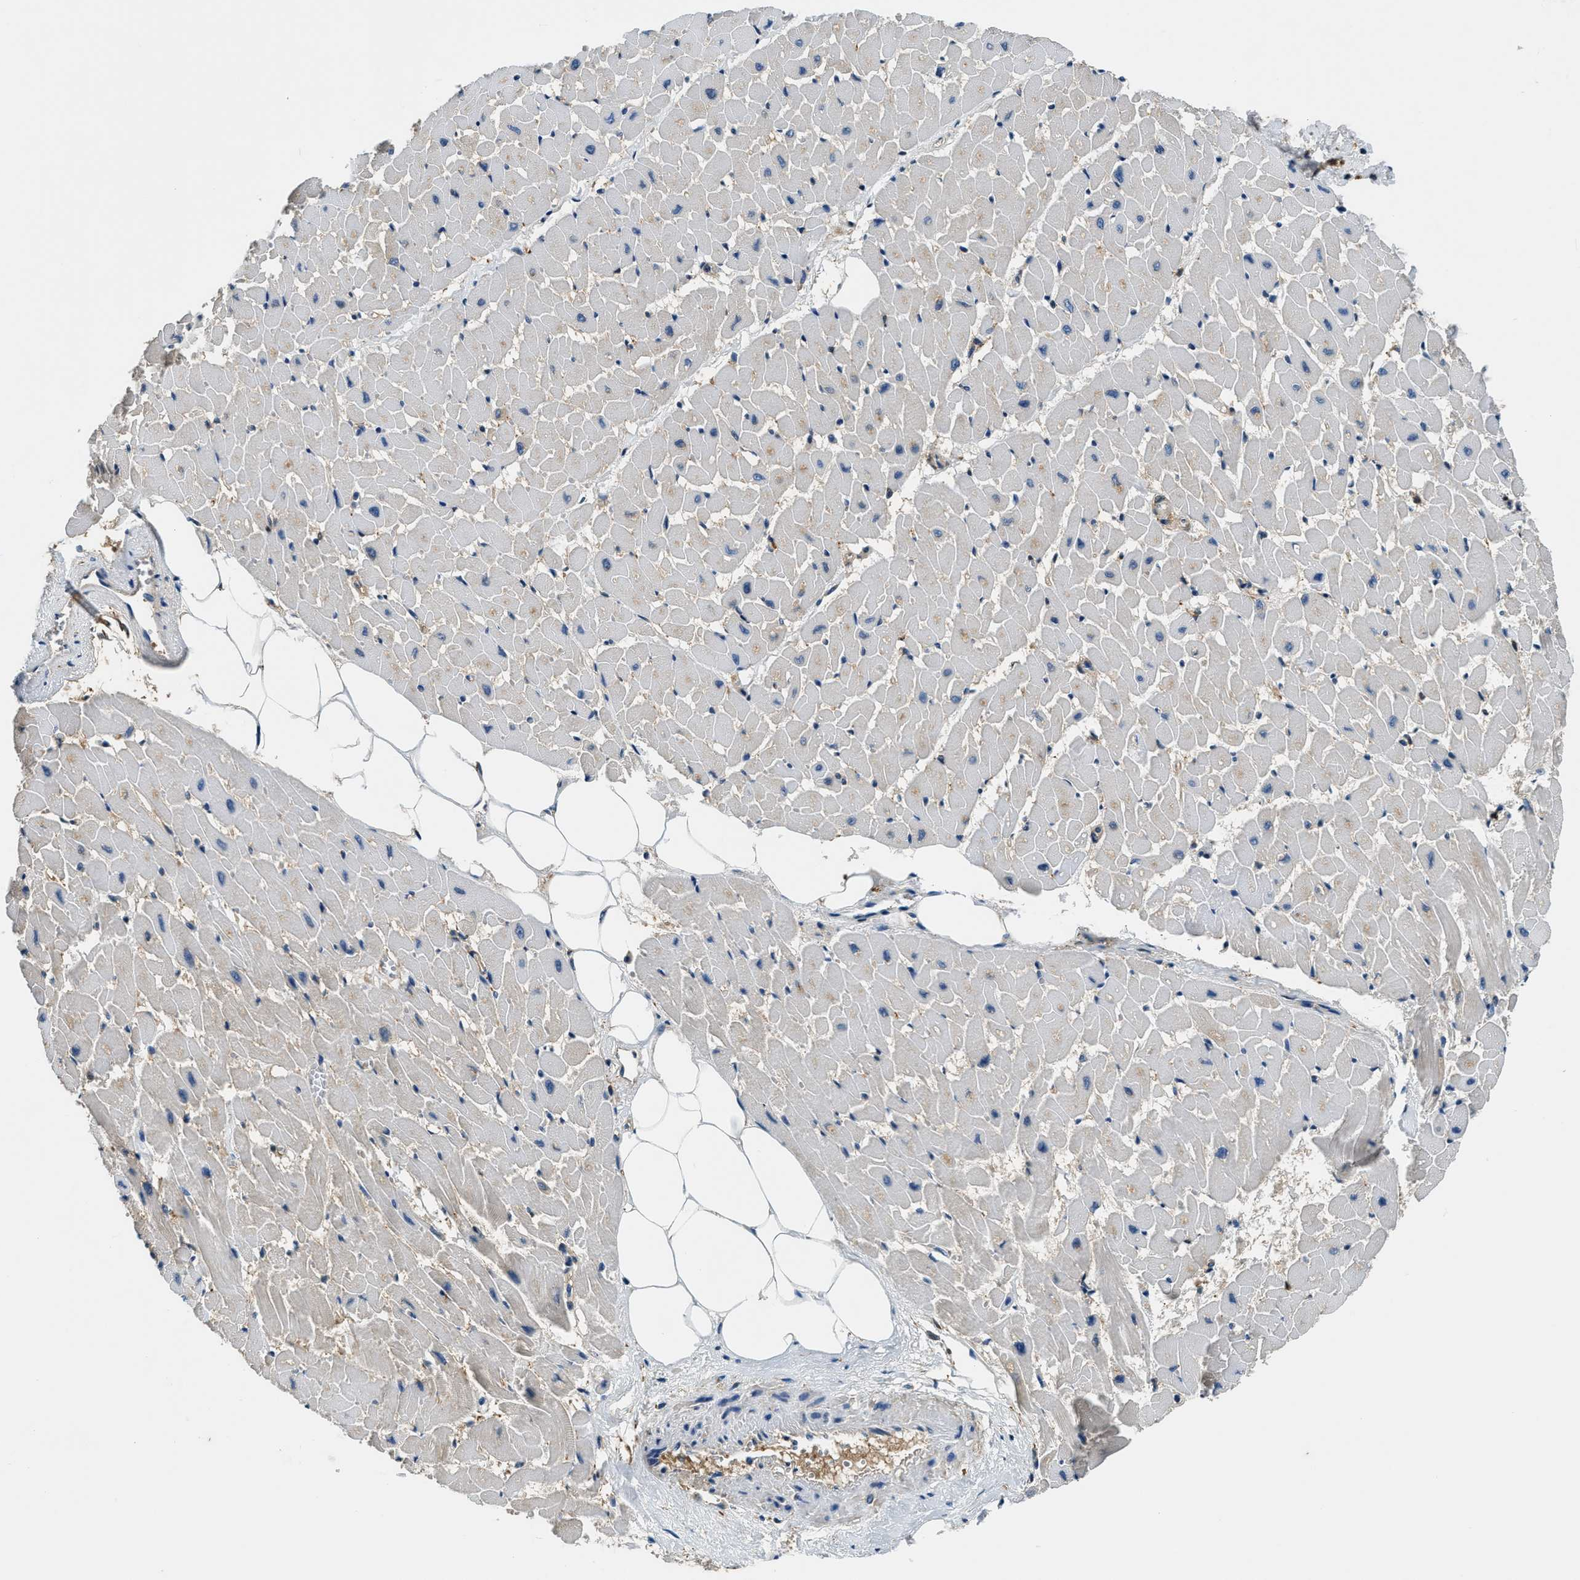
{"staining": {"intensity": "weak", "quantity": "<25%", "location": "cytoplasmic/membranous"}, "tissue": "heart muscle", "cell_type": "Cardiomyocytes", "image_type": "normal", "snomed": [{"axis": "morphology", "description": "Normal tissue, NOS"}, {"axis": "topography", "description": "Heart"}], "caption": "Immunohistochemistry (IHC) of benign human heart muscle demonstrates no expression in cardiomyocytes. (DAB (3,3'-diaminobenzidine) immunohistochemistry (IHC), high magnification).", "gene": "EEA1", "patient": {"sex": "female", "age": 19}}